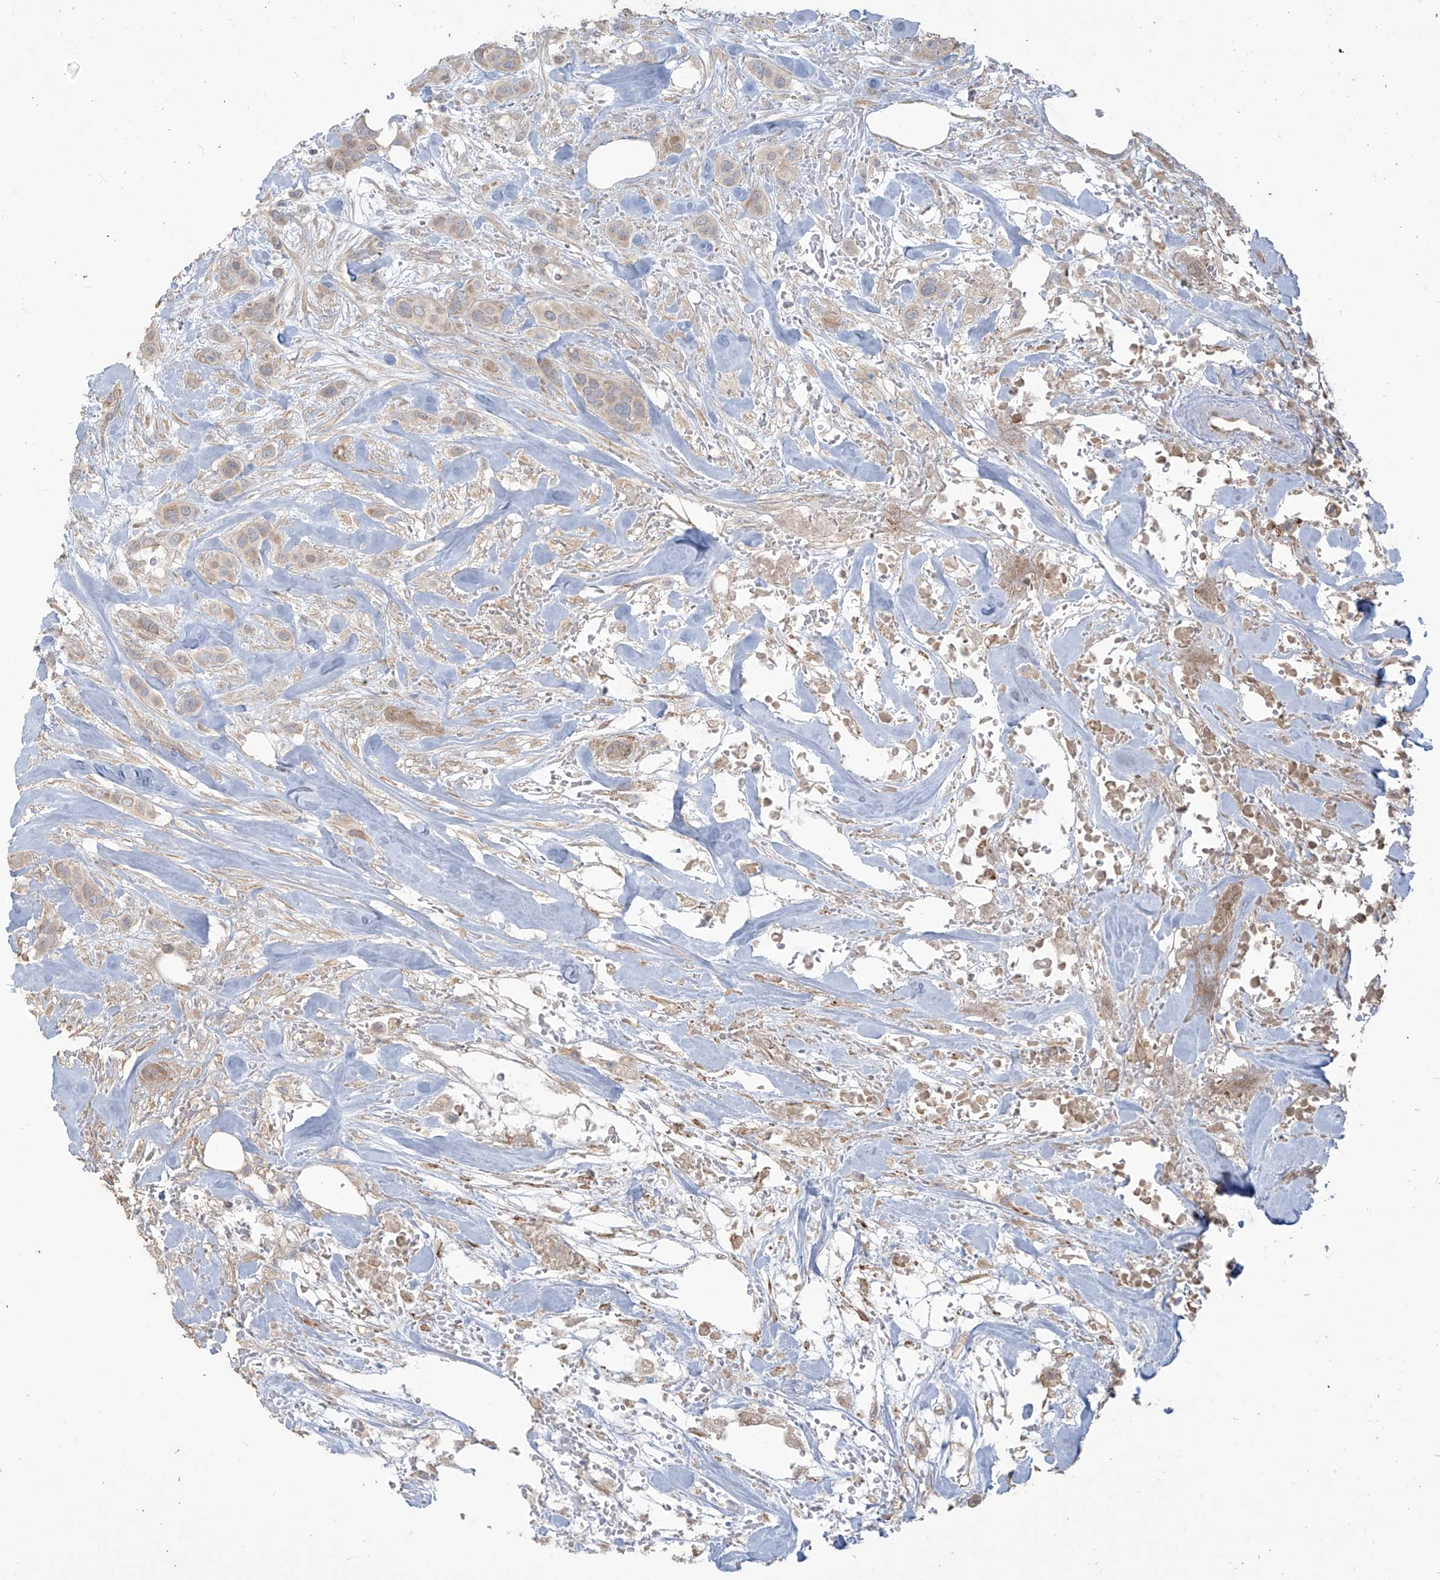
{"staining": {"intensity": "weak", "quantity": "<25%", "location": "cytoplasmic/membranous"}, "tissue": "breast cancer", "cell_type": "Tumor cells", "image_type": "cancer", "snomed": [{"axis": "morphology", "description": "Lobular carcinoma"}, {"axis": "topography", "description": "Breast"}], "caption": "IHC micrograph of neoplastic tissue: human breast cancer stained with DAB shows no significant protein expression in tumor cells.", "gene": "MAGIX", "patient": {"sex": "female", "age": 51}}